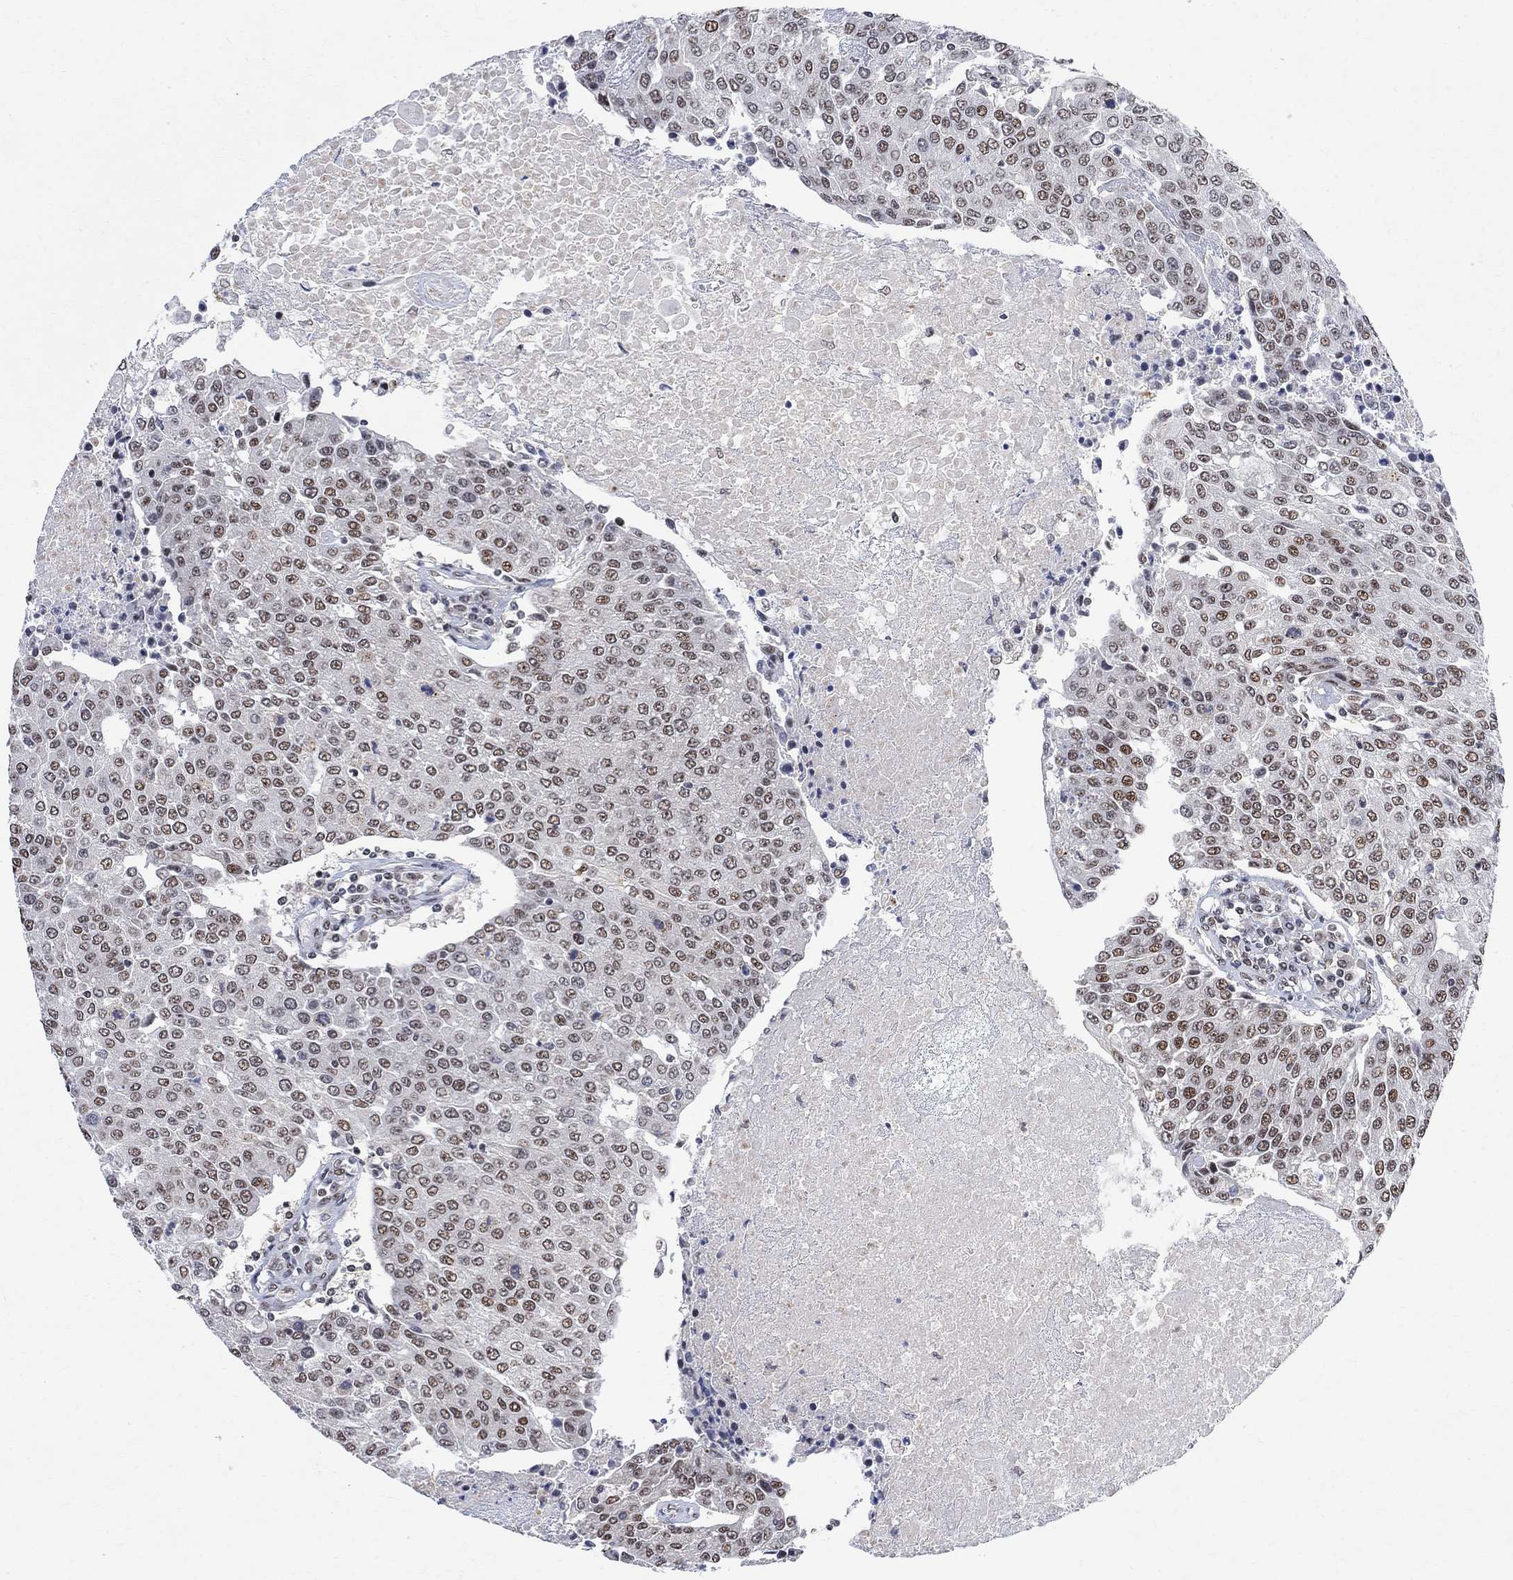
{"staining": {"intensity": "moderate", "quantity": "<25%", "location": "nuclear"}, "tissue": "urothelial cancer", "cell_type": "Tumor cells", "image_type": "cancer", "snomed": [{"axis": "morphology", "description": "Urothelial carcinoma, High grade"}, {"axis": "topography", "description": "Urinary bladder"}], "caption": "A high-resolution micrograph shows immunohistochemistry (IHC) staining of urothelial cancer, which shows moderate nuclear positivity in about <25% of tumor cells.", "gene": "E4F1", "patient": {"sex": "female", "age": 85}}